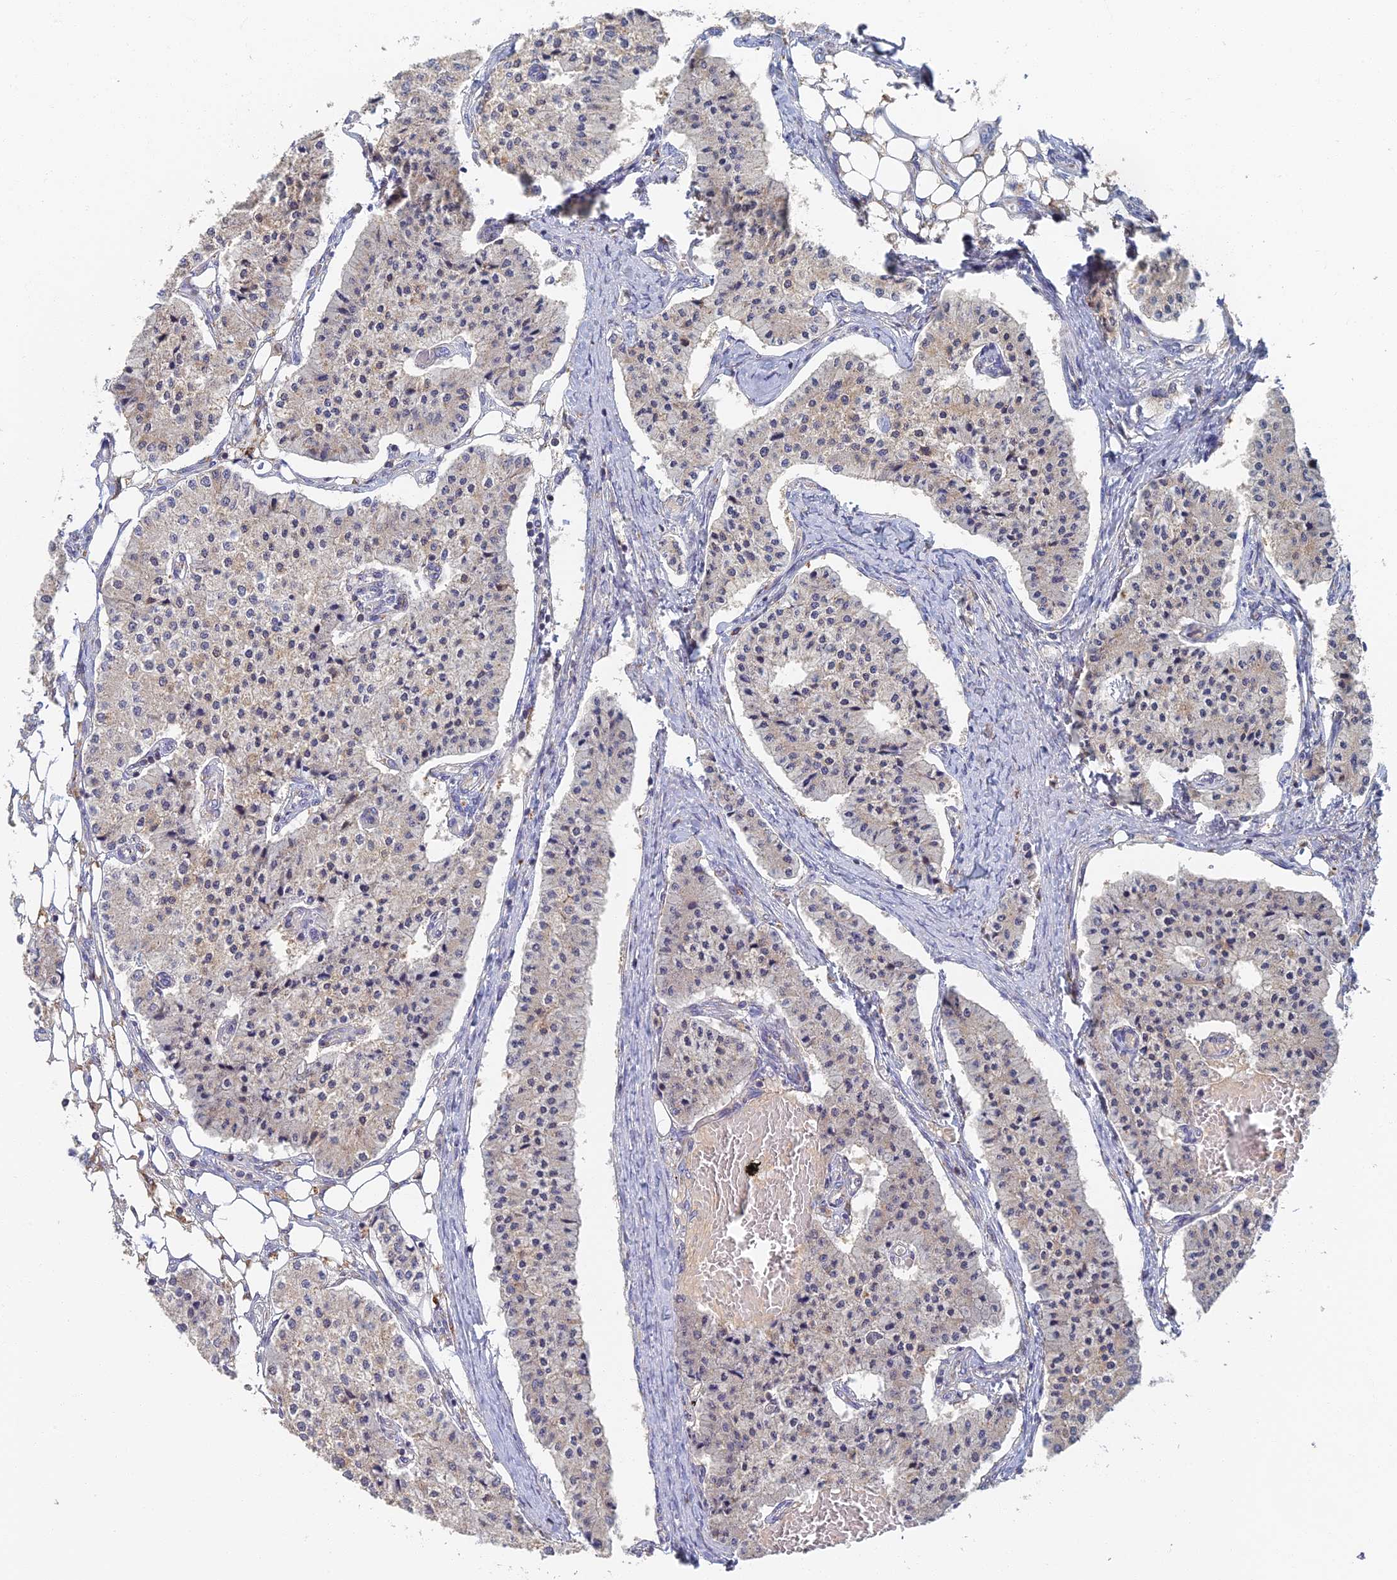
{"staining": {"intensity": "negative", "quantity": "none", "location": "none"}, "tissue": "carcinoid", "cell_type": "Tumor cells", "image_type": "cancer", "snomed": [{"axis": "morphology", "description": "Carcinoid, malignant, NOS"}, {"axis": "topography", "description": "Colon"}], "caption": "A photomicrograph of human carcinoid is negative for staining in tumor cells.", "gene": "GPATCH1", "patient": {"sex": "female", "age": 52}}